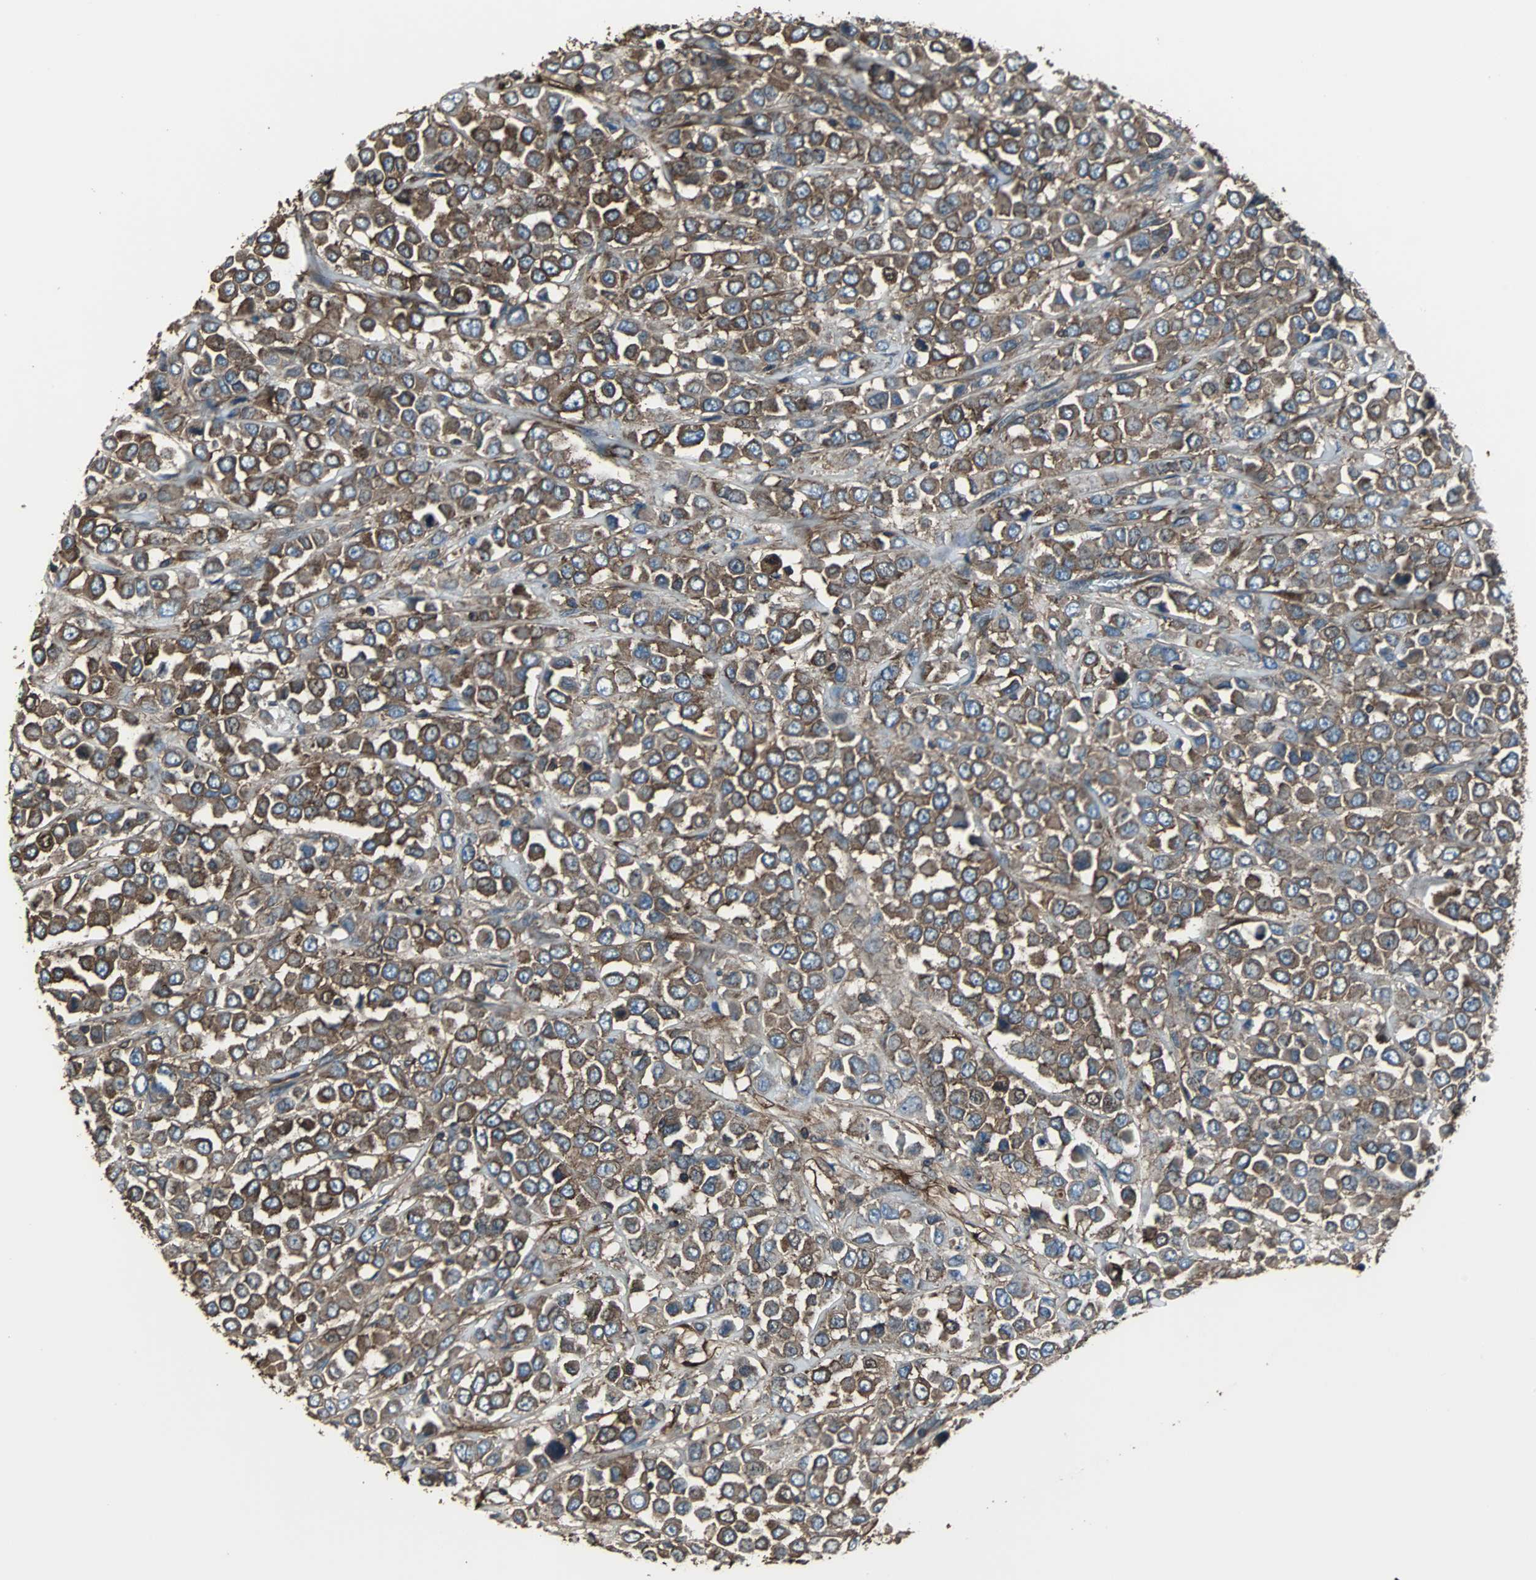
{"staining": {"intensity": "strong", "quantity": ">75%", "location": "cytoplasmic/membranous"}, "tissue": "breast cancer", "cell_type": "Tumor cells", "image_type": "cancer", "snomed": [{"axis": "morphology", "description": "Duct carcinoma"}, {"axis": "topography", "description": "Breast"}], "caption": "Breast invasive ductal carcinoma tissue demonstrates strong cytoplasmic/membranous expression in about >75% of tumor cells, visualized by immunohistochemistry.", "gene": "ACTN1", "patient": {"sex": "female", "age": 61}}